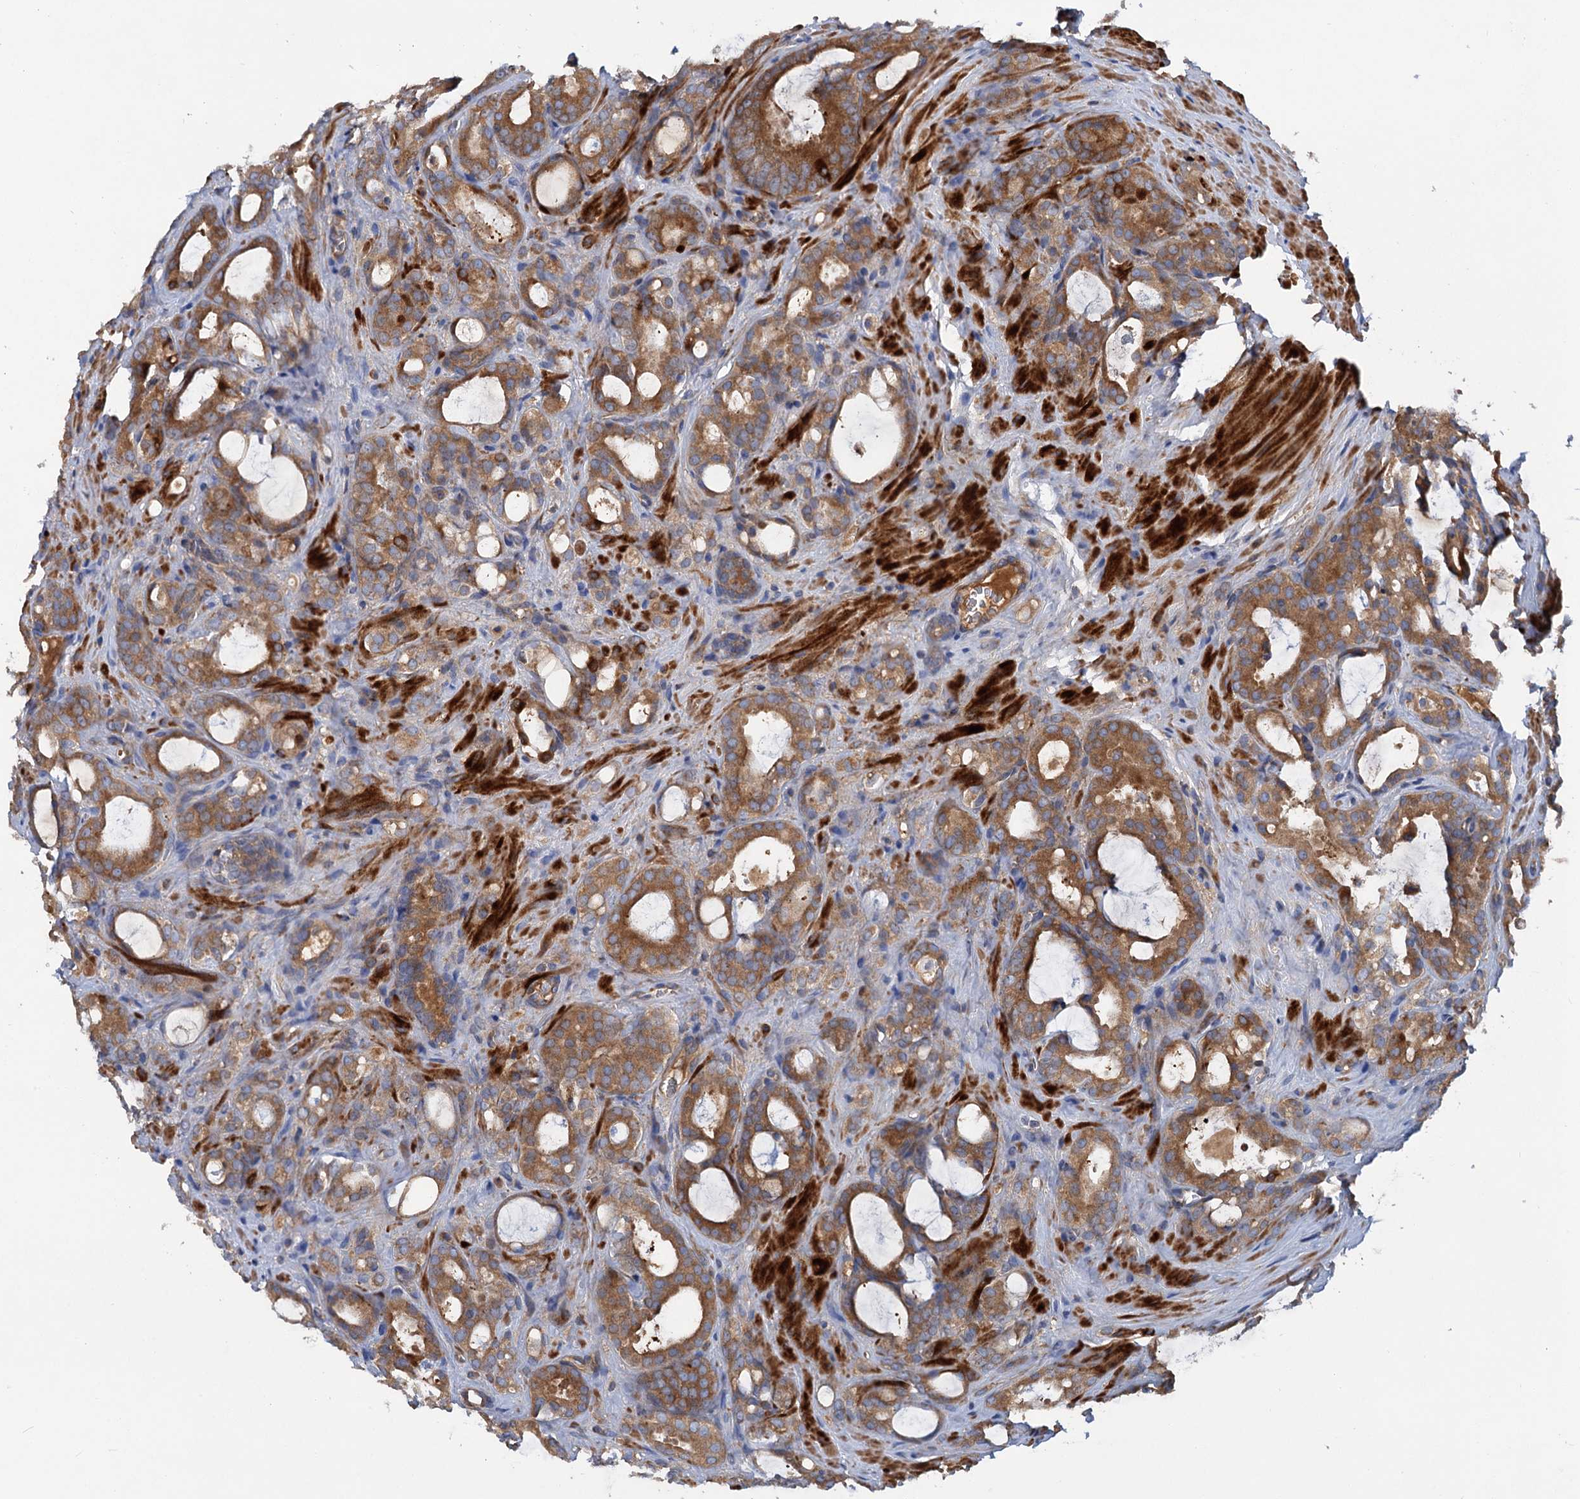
{"staining": {"intensity": "moderate", "quantity": ">75%", "location": "cytoplasmic/membranous"}, "tissue": "prostate cancer", "cell_type": "Tumor cells", "image_type": "cancer", "snomed": [{"axis": "morphology", "description": "Adenocarcinoma, High grade"}, {"axis": "topography", "description": "Prostate"}], "caption": "Human prostate cancer (high-grade adenocarcinoma) stained with a brown dye shows moderate cytoplasmic/membranous positive staining in about >75% of tumor cells.", "gene": "ALKBH7", "patient": {"sex": "male", "age": 72}}